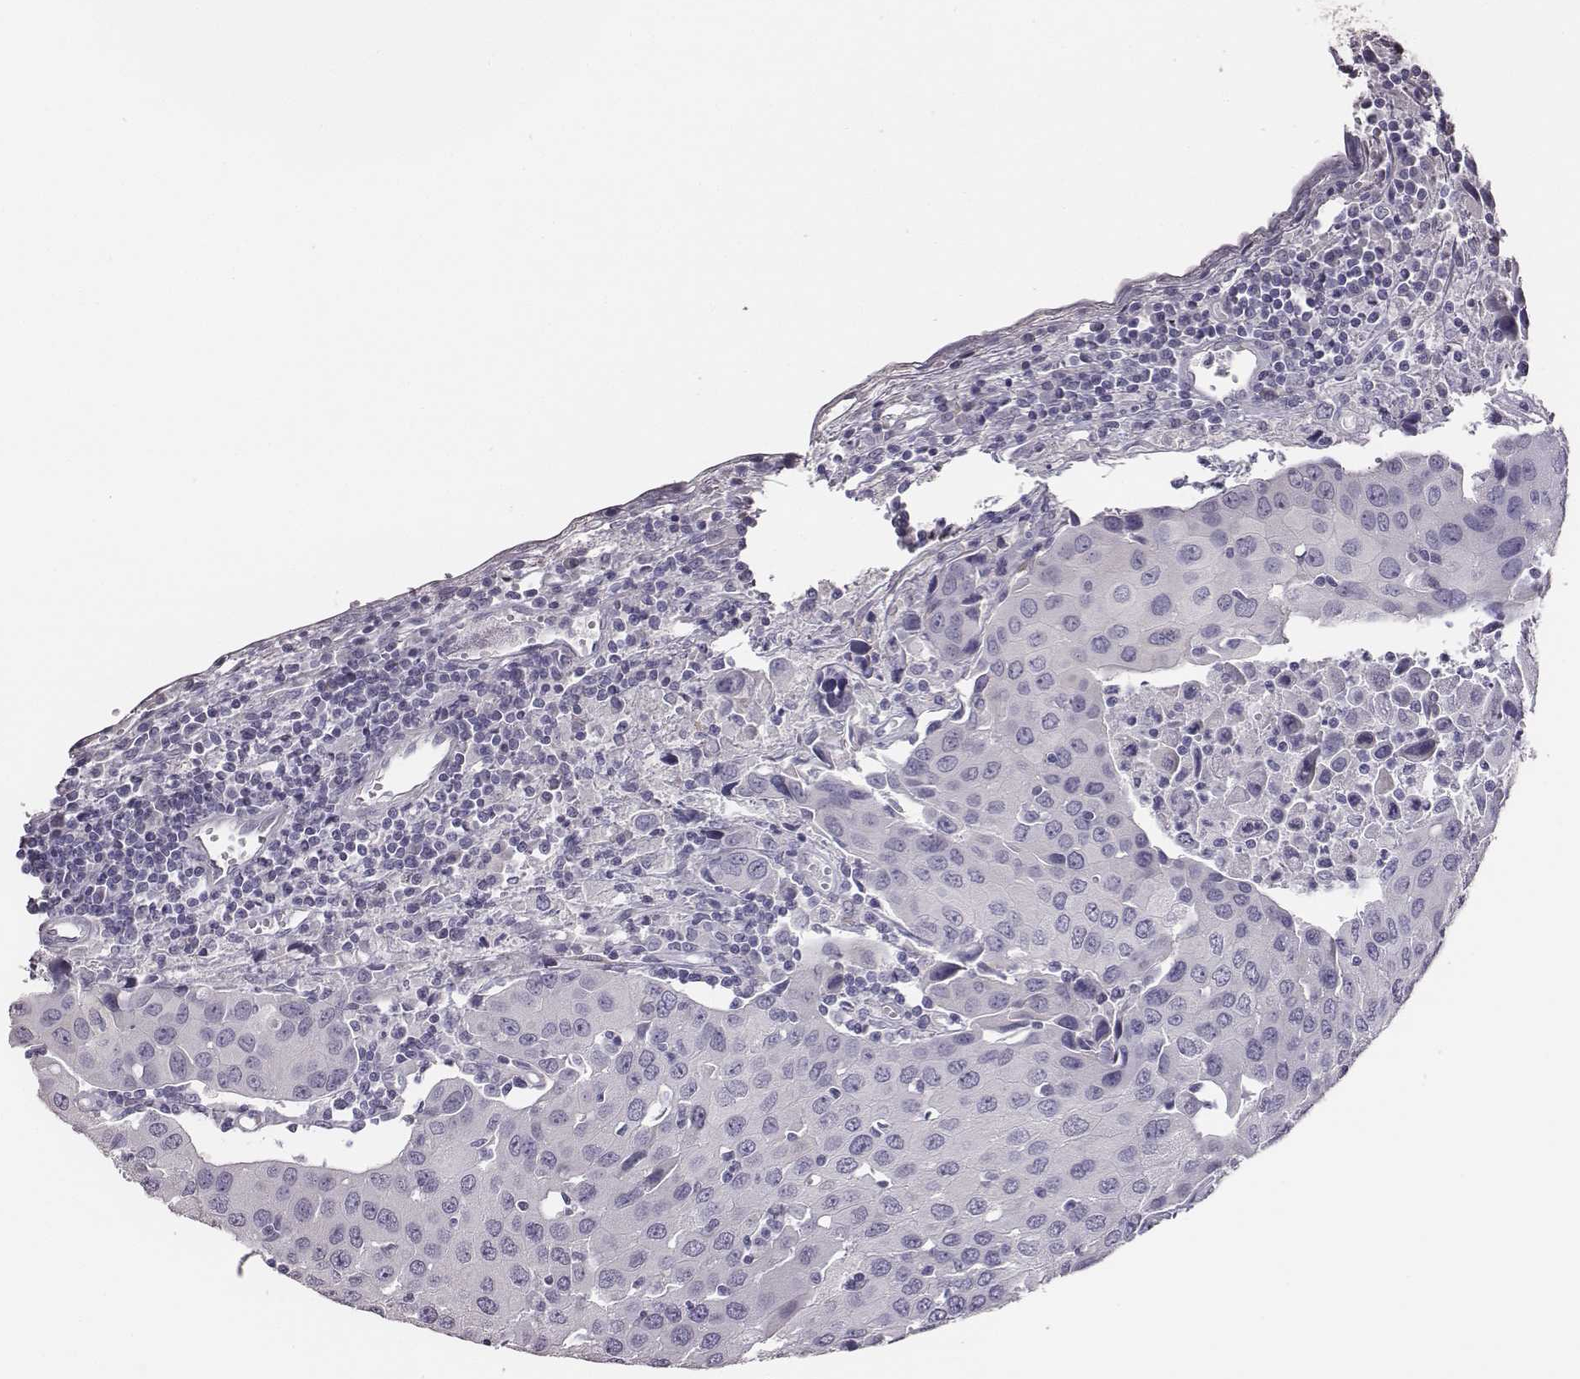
{"staining": {"intensity": "negative", "quantity": "none", "location": "none"}, "tissue": "urothelial cancer", "cell_type": "Tumor cells", "image_type": "cancer", "snomed": [{"axis": "morphology", "description": "Urothelial carcinoma, High grade"}, {"axis": "topography", "description": "Urinary bladder"}], "caption": "The micrograph reveals no significant positivity in tumor cells of urothelial cancer.", "gene": "GUCA1A", "patient": {"sex": "female", "age": 85}}